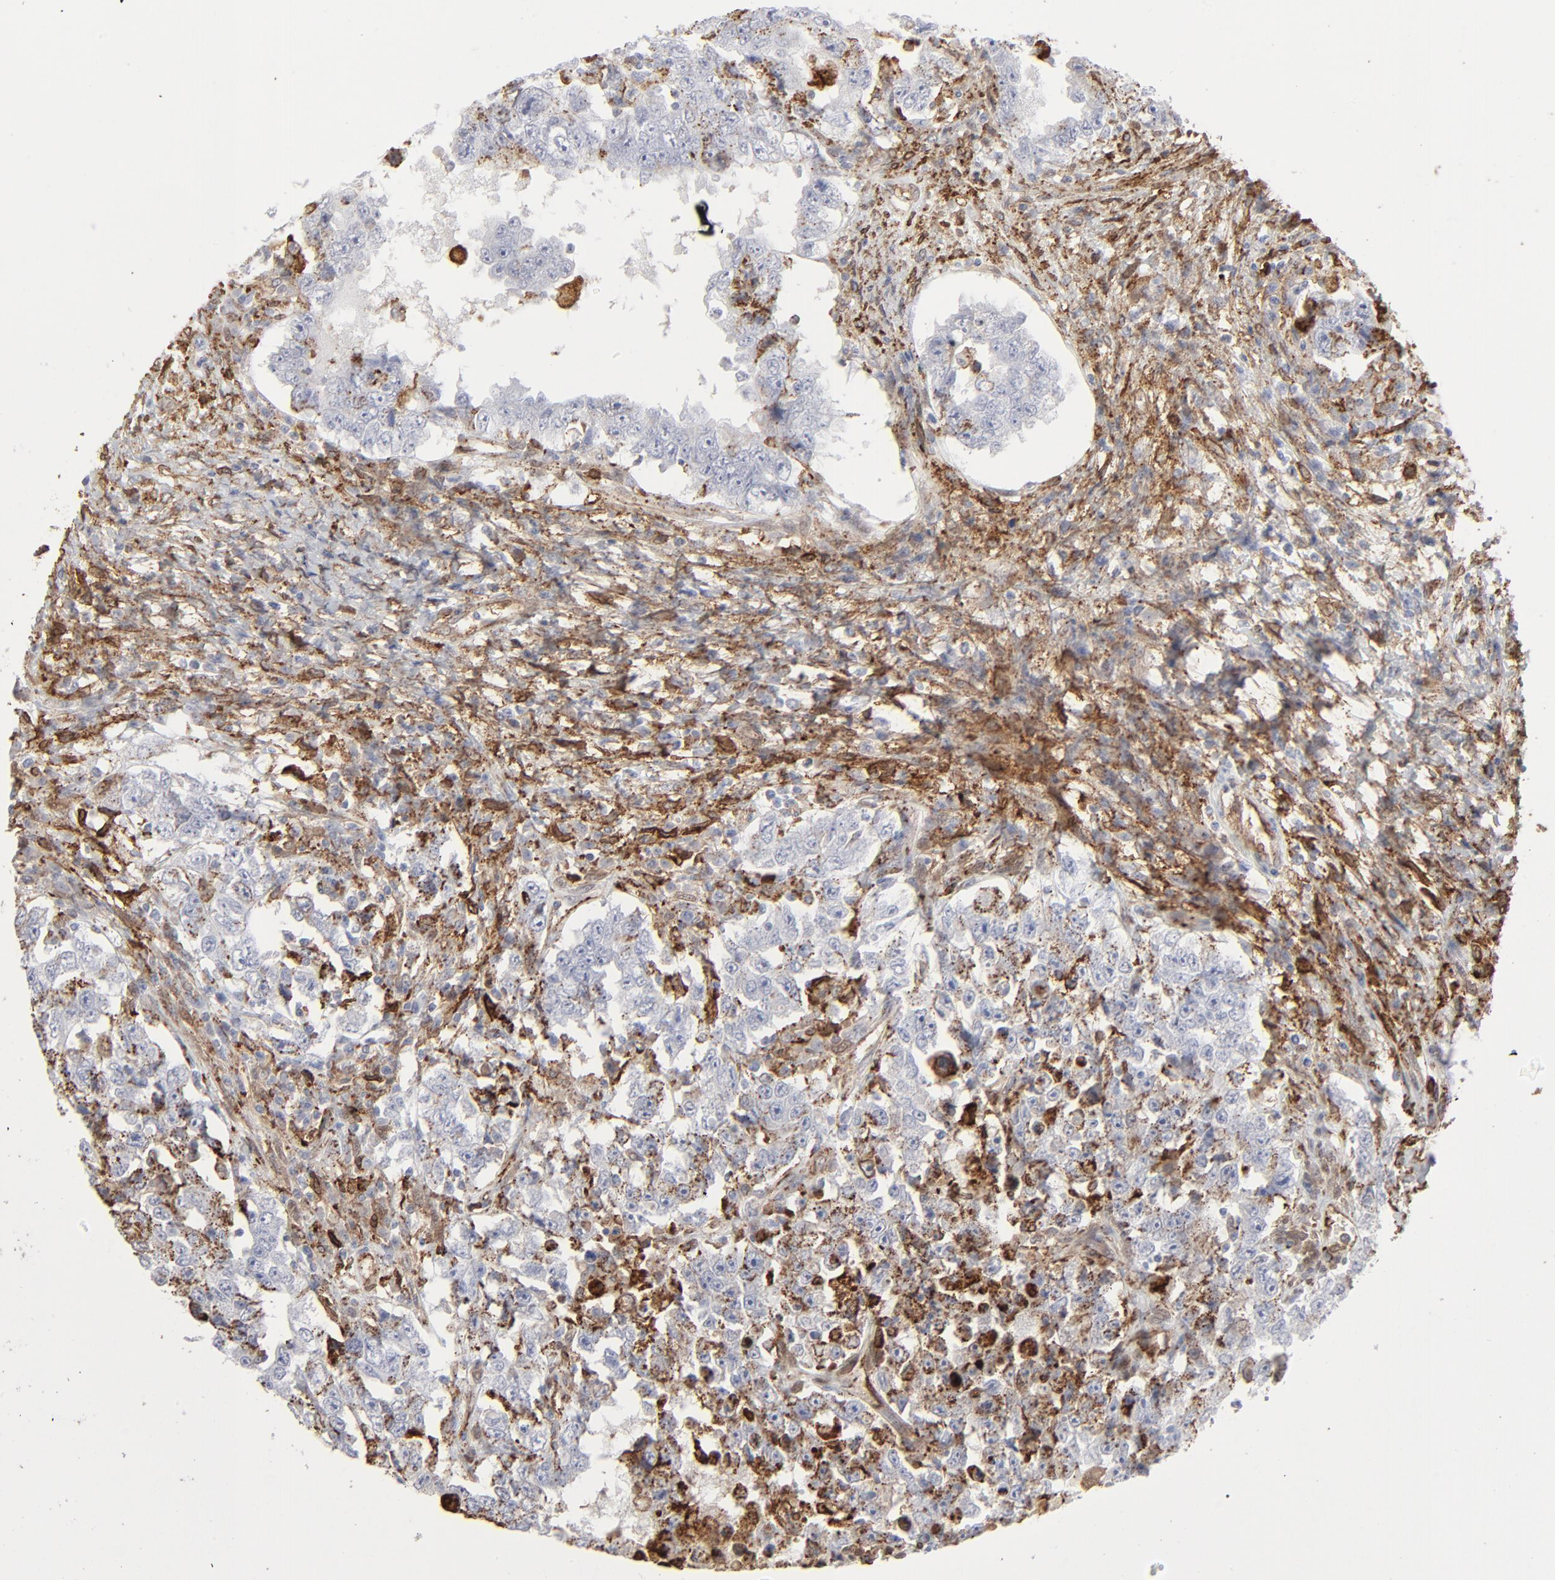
{"staining": {"intensity": "moderate", "quantity": "25%-75%", "location": "cytoplasmic/membranous"}, "tissue": "testis cancer", "cell_type": "Tumor cells", "image_type": "cancer", "snomed": [{"axis": "morphology", "description": "Carcinoma, Embryonal, NOS"}, {"axis": "topography", "description": "Testis"}], "caption": "Immunohistochemistry (DAB) staining of human embryonal carcinoma (testis) displays moderate cytoplasmic/membranous protein positivity in approximately 25%-75% of tumor cells.", "gene": "ANXA5", "patient": {"sex": "male", "age": 26}}